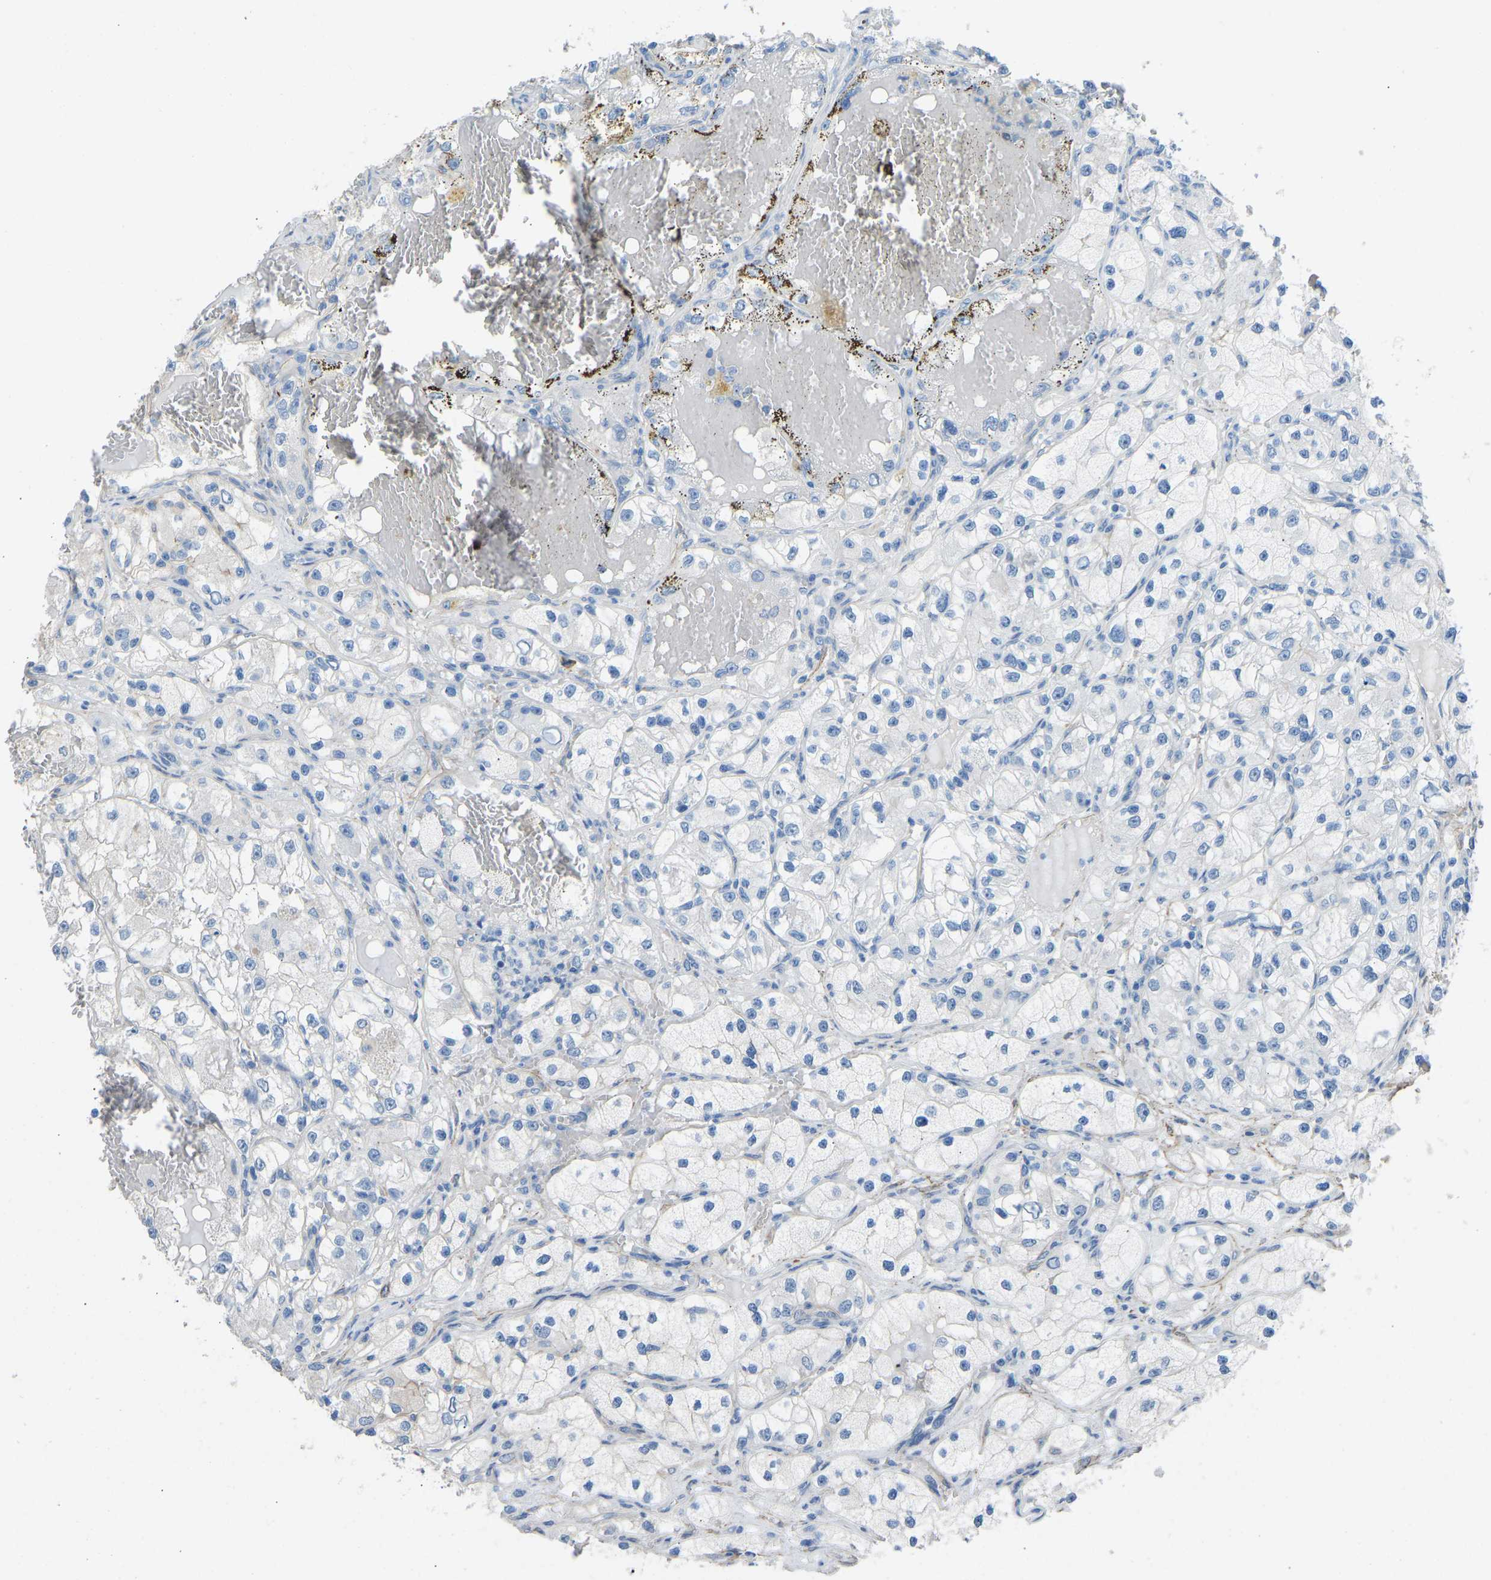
{"staining": {"intensity": "weak", "quantity": "<25%", "location": "cytoplasmic/membranous"}, "tissue": "renal cancer", "cell_type": "Tumor cells", "image_type": "cancer", "snomed": [{"axis": "morphology", "description": "Adenocarcinoma, NOS"}, {"axis": "topography", "description": "Kidney"}], "caption": "Tumor cells are negative for brown protein staining in renal adenocarcinoma. (DAB (3,3'-diaminobenzidine) IHC visualized using brightfield microscopy, high magnification).", "gene": "MYH10", "patient": {"sex": "female", "age": 57}}